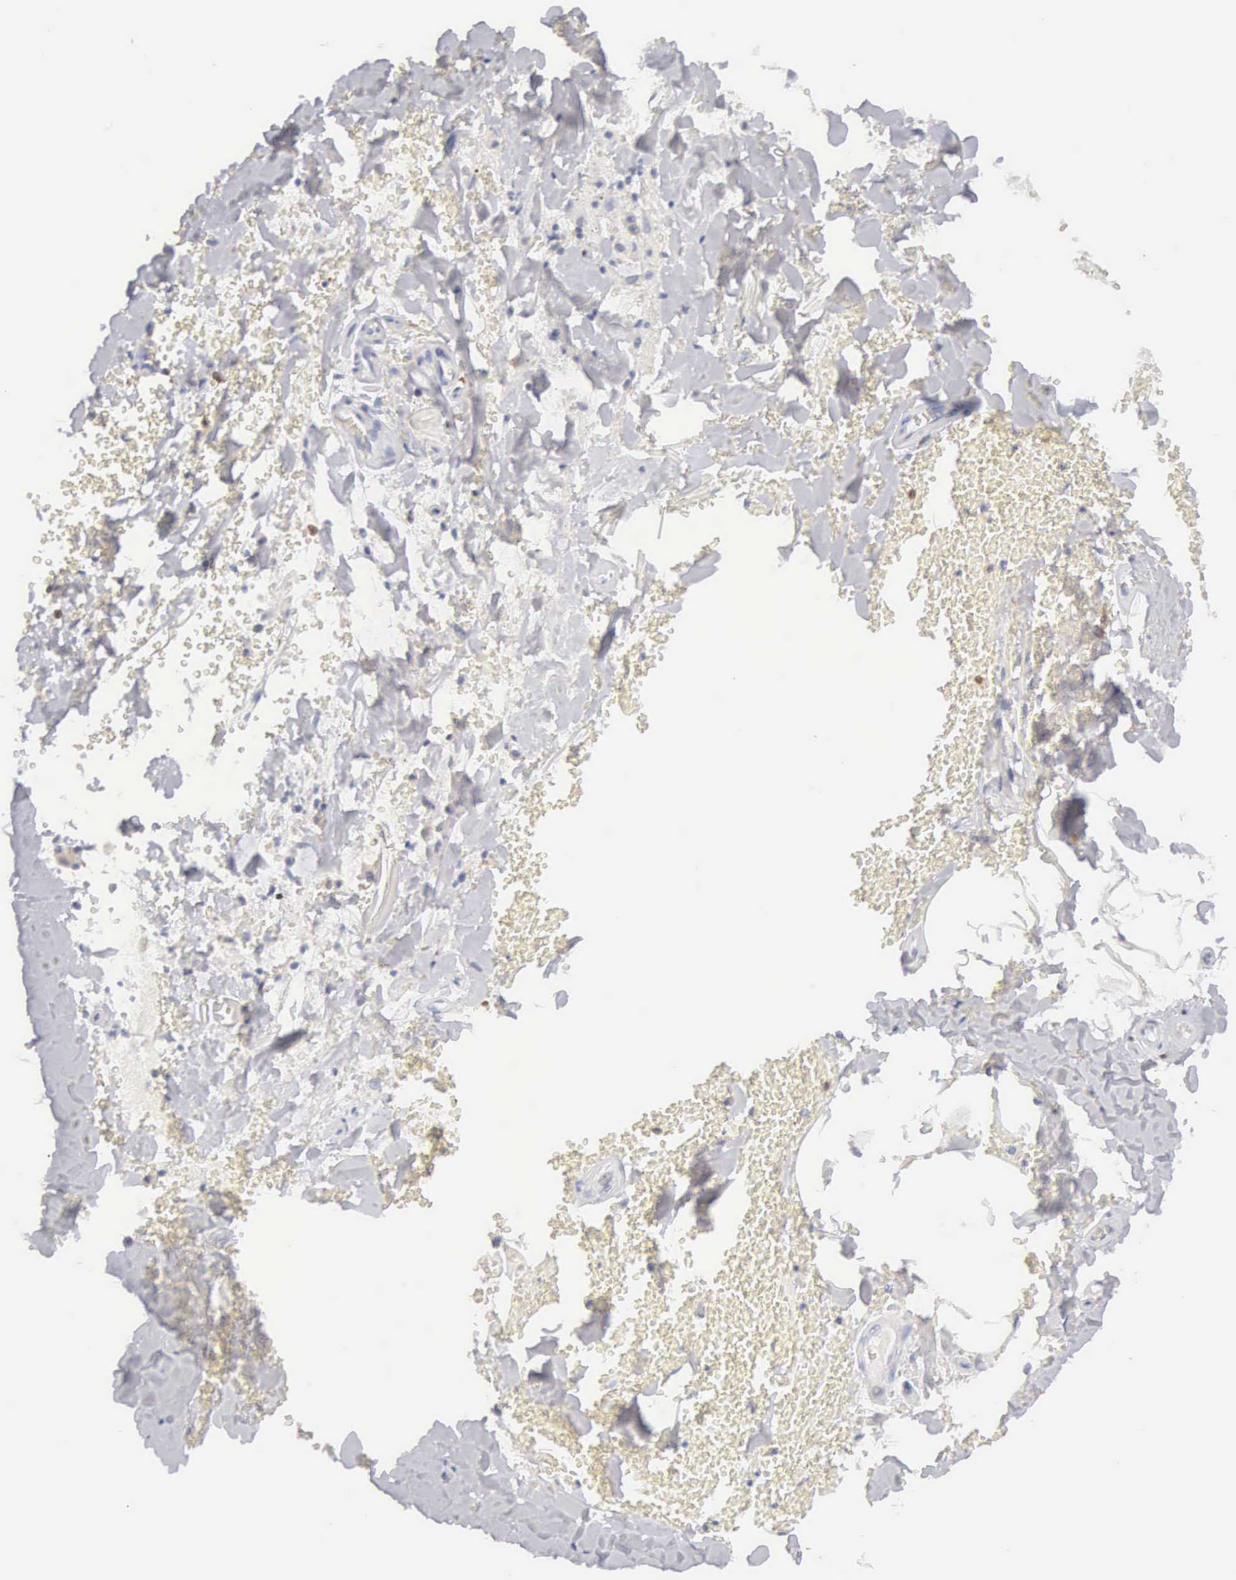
{"staining": {"intensity": "negative", "quantity": "none", "location": "none"}, "tissue": "adipose tissue", "cell_type": "Adipocytes", "image_type": "normal", "snomed": [{"axis": "morphology", "description": "Normal tissue, NOS"}, {"axis": "topography", "description": "Cartilage tissue"}, {"axis": "topography", "description": "Lung"}], "caption": "High power microscopy photomicrograph of an IHC image of unremarkable adipose tissue, revealing no significant expression in adipocytes.", "gene": "ENSG00000285304", "patient": {"sex": "male", "age": 65}}